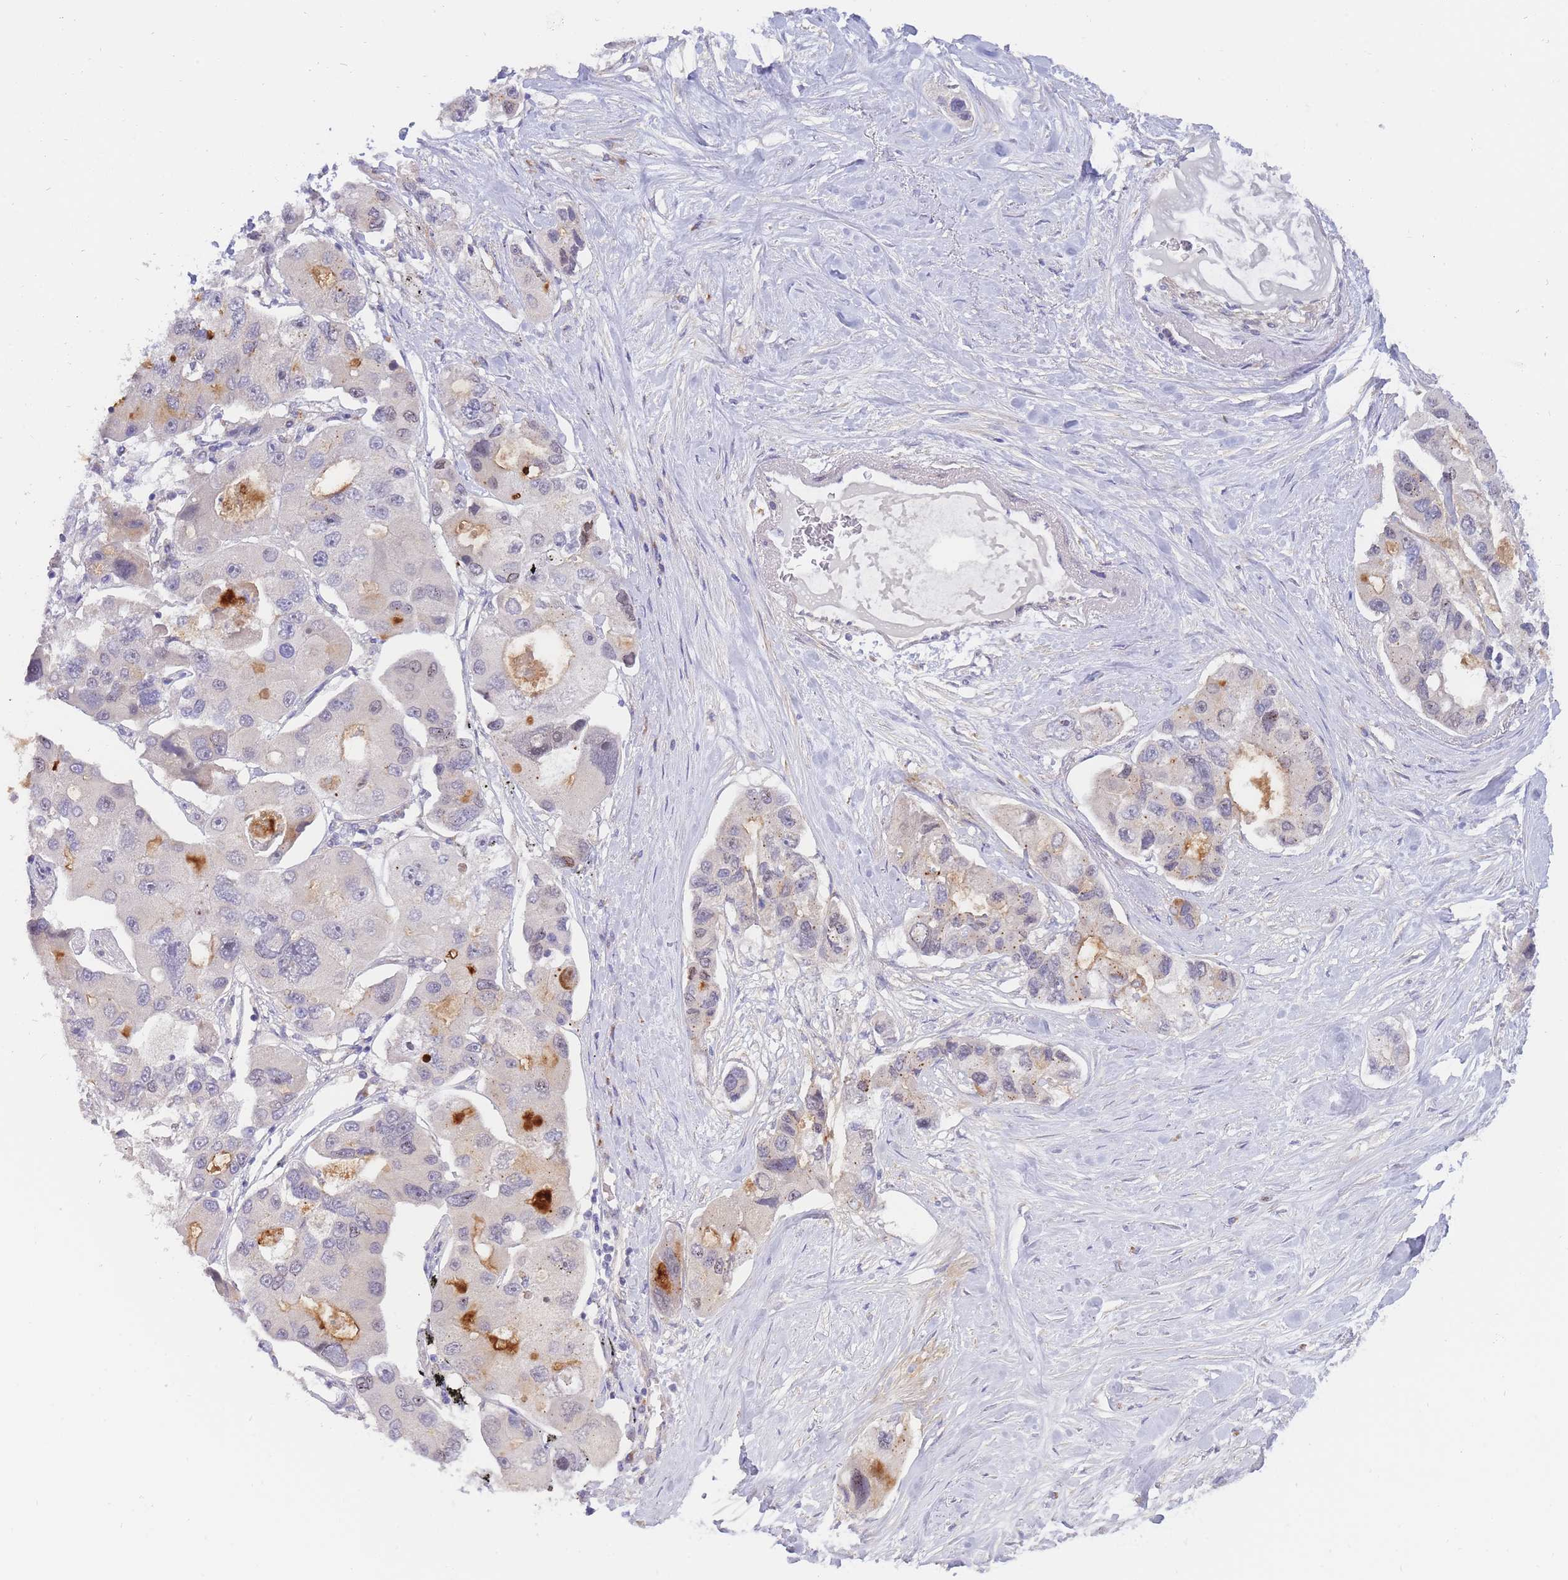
{"staining": {"intensity": "strong", "quantity": "<25%", "location": "cytoplasmic/membranous"}, "tissue": "lung cancer", "cell_type": "Tumor cells", "image_type": "cancer", "snomed": [{"axis": "morphology", "description": "Adenocarcinoma, NOS"}, {"axis": "topography", "description": "Lung"}], "caption": "Adenocarcinoma (lung) stained with a protein marker shows strong staining in tumor cells.", "gene": "APOL4", "patient": {"sex": "female", "age": 54}}